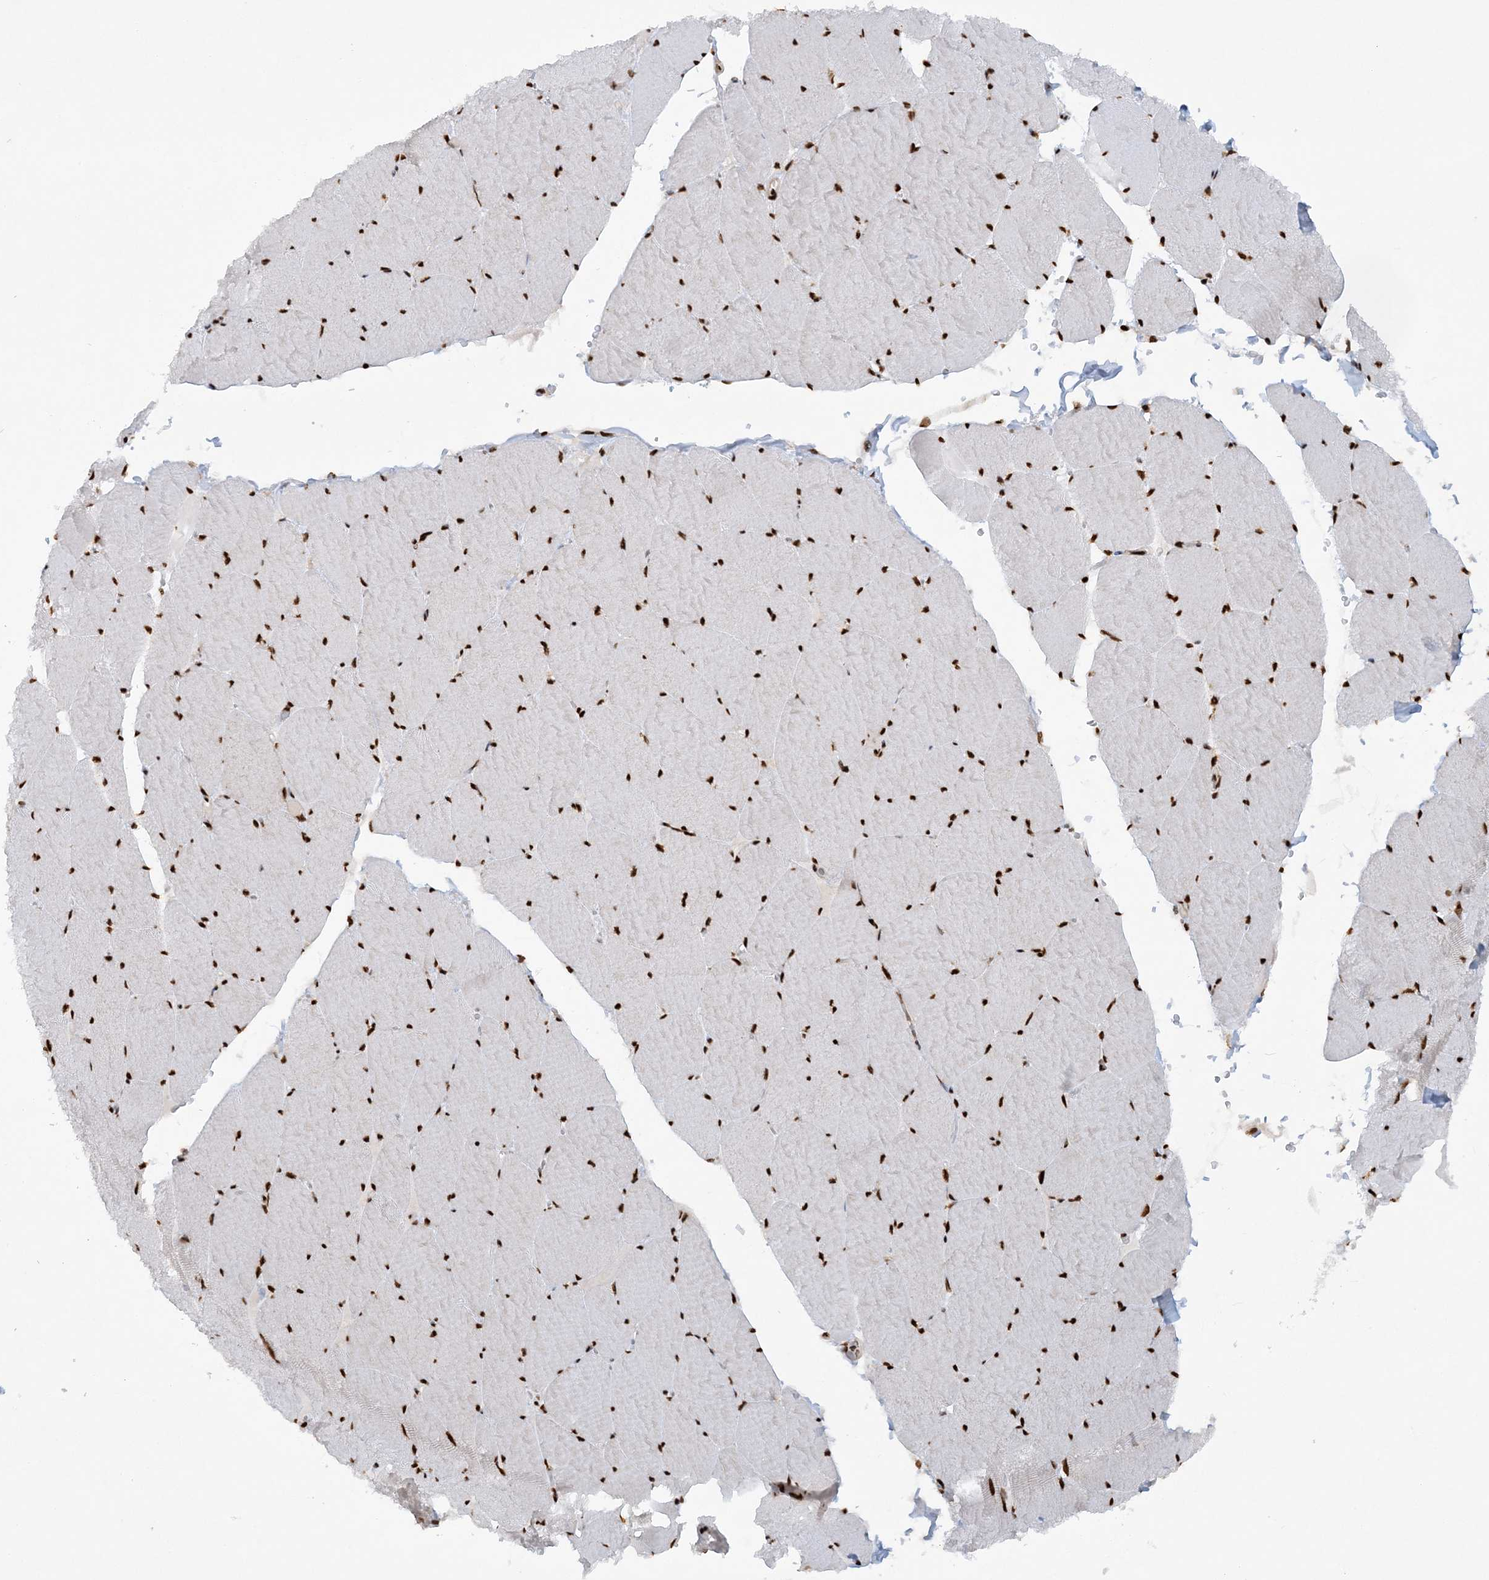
{"staining": {"intensity": "strong", "quantity": ">75%", "location": "nuclear"}, "tissue": "skeletal muscle", "cell_type": "Myocytes", "image_type": "normal", "snomed": [{"axis": "morphology", "description": "Normal tissue, NOS"}, {"axis": "topography", "description": "Skeletal muscle"}, {"axis": "topography", "description": "Head-Neck"}], "caption": "DAB (3,3'-diaminobenzidine) immunohistochemical staining of normal skeletal muscle shows strong nuclear protein expression in about >75% of myocytes.", "gene": "DELE1", "patient": {"sex": "male", "age": 66}}